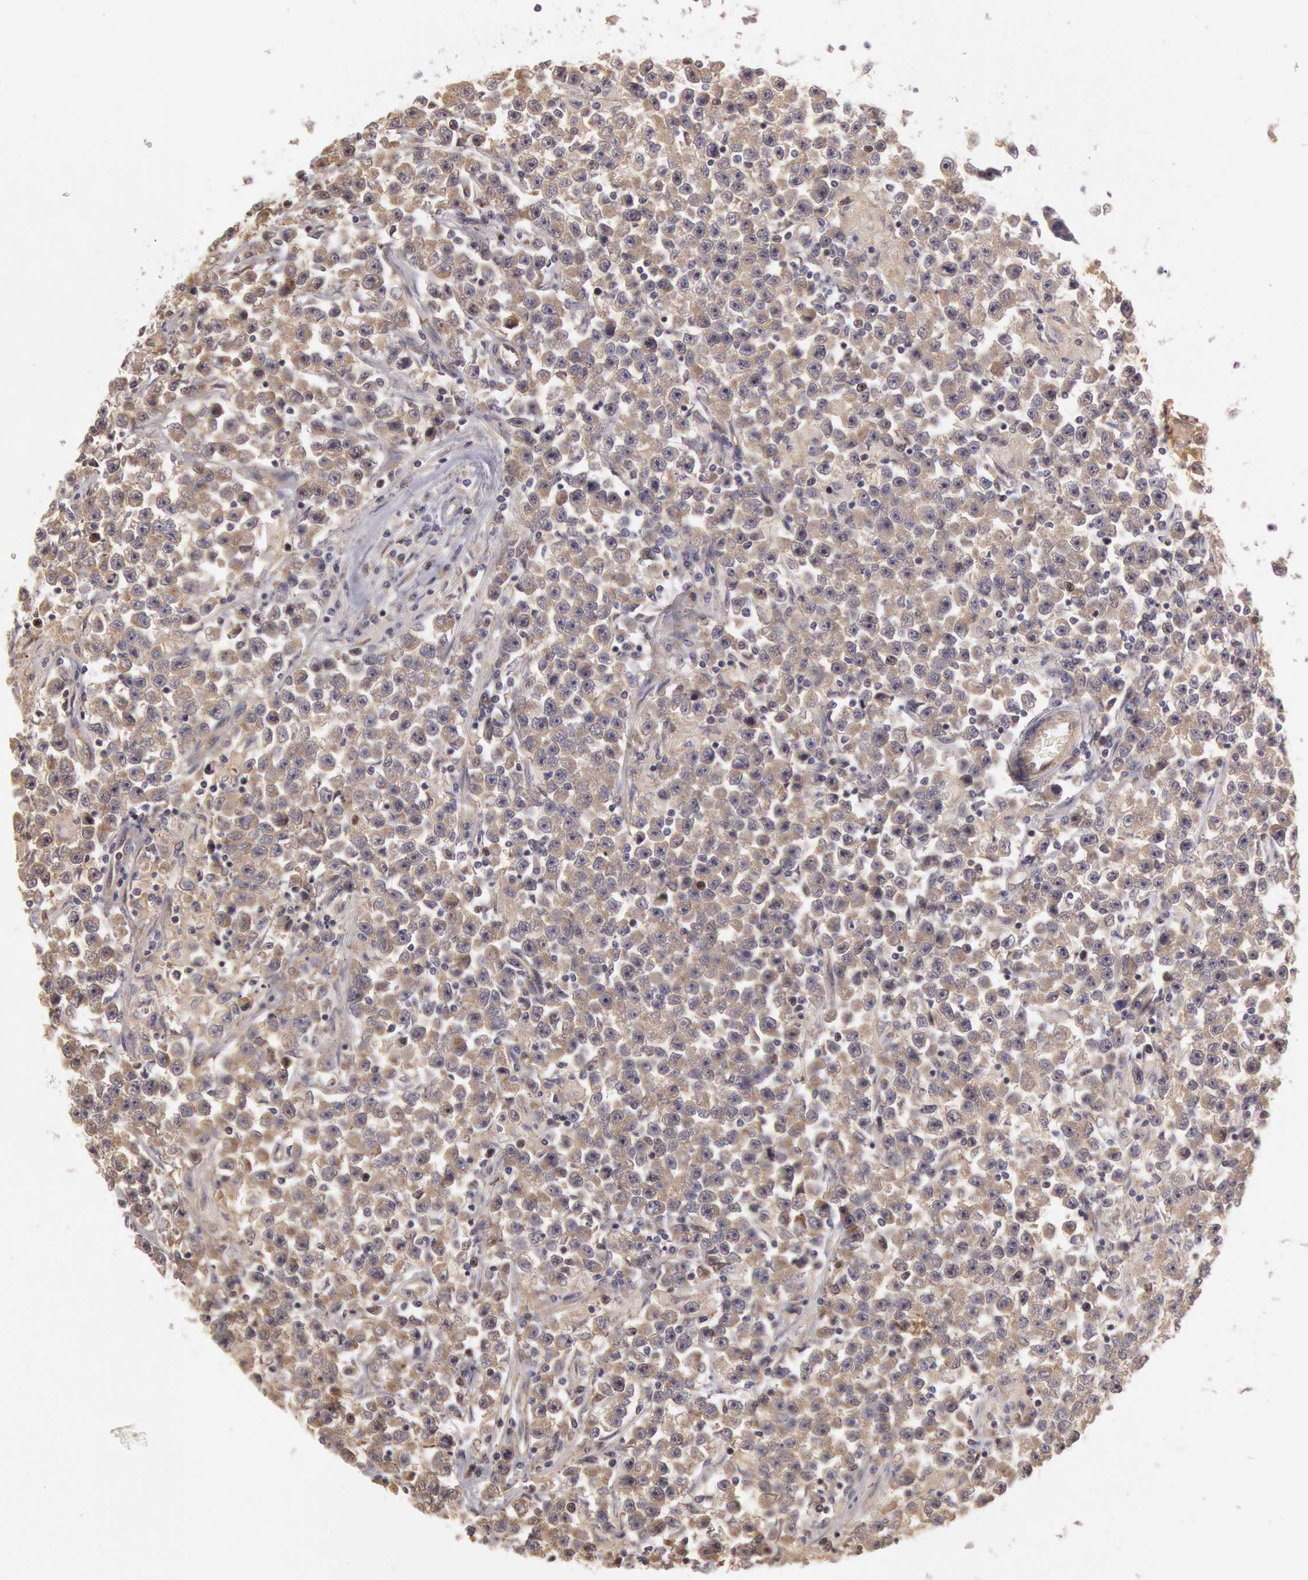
{"staining": {"intensity": "negative", "quantity": "none", "location": "none"}, "tissue": "testis cancer", "cell_type": "Tumor cells", "image_type": "cancer", "snomed": [{"axis": "morphology", "description": "Seminoma, NOS"}, {"axis": "topography", "description": "Testis"}], "caption": "A high-resolution micrograph shows immunohistochemistry staining of testis seminoma, which demonstrates no significant staining in tumor cells.", "gene": "AMOTL1", "patient": {"sex": "male", "age": 33}}